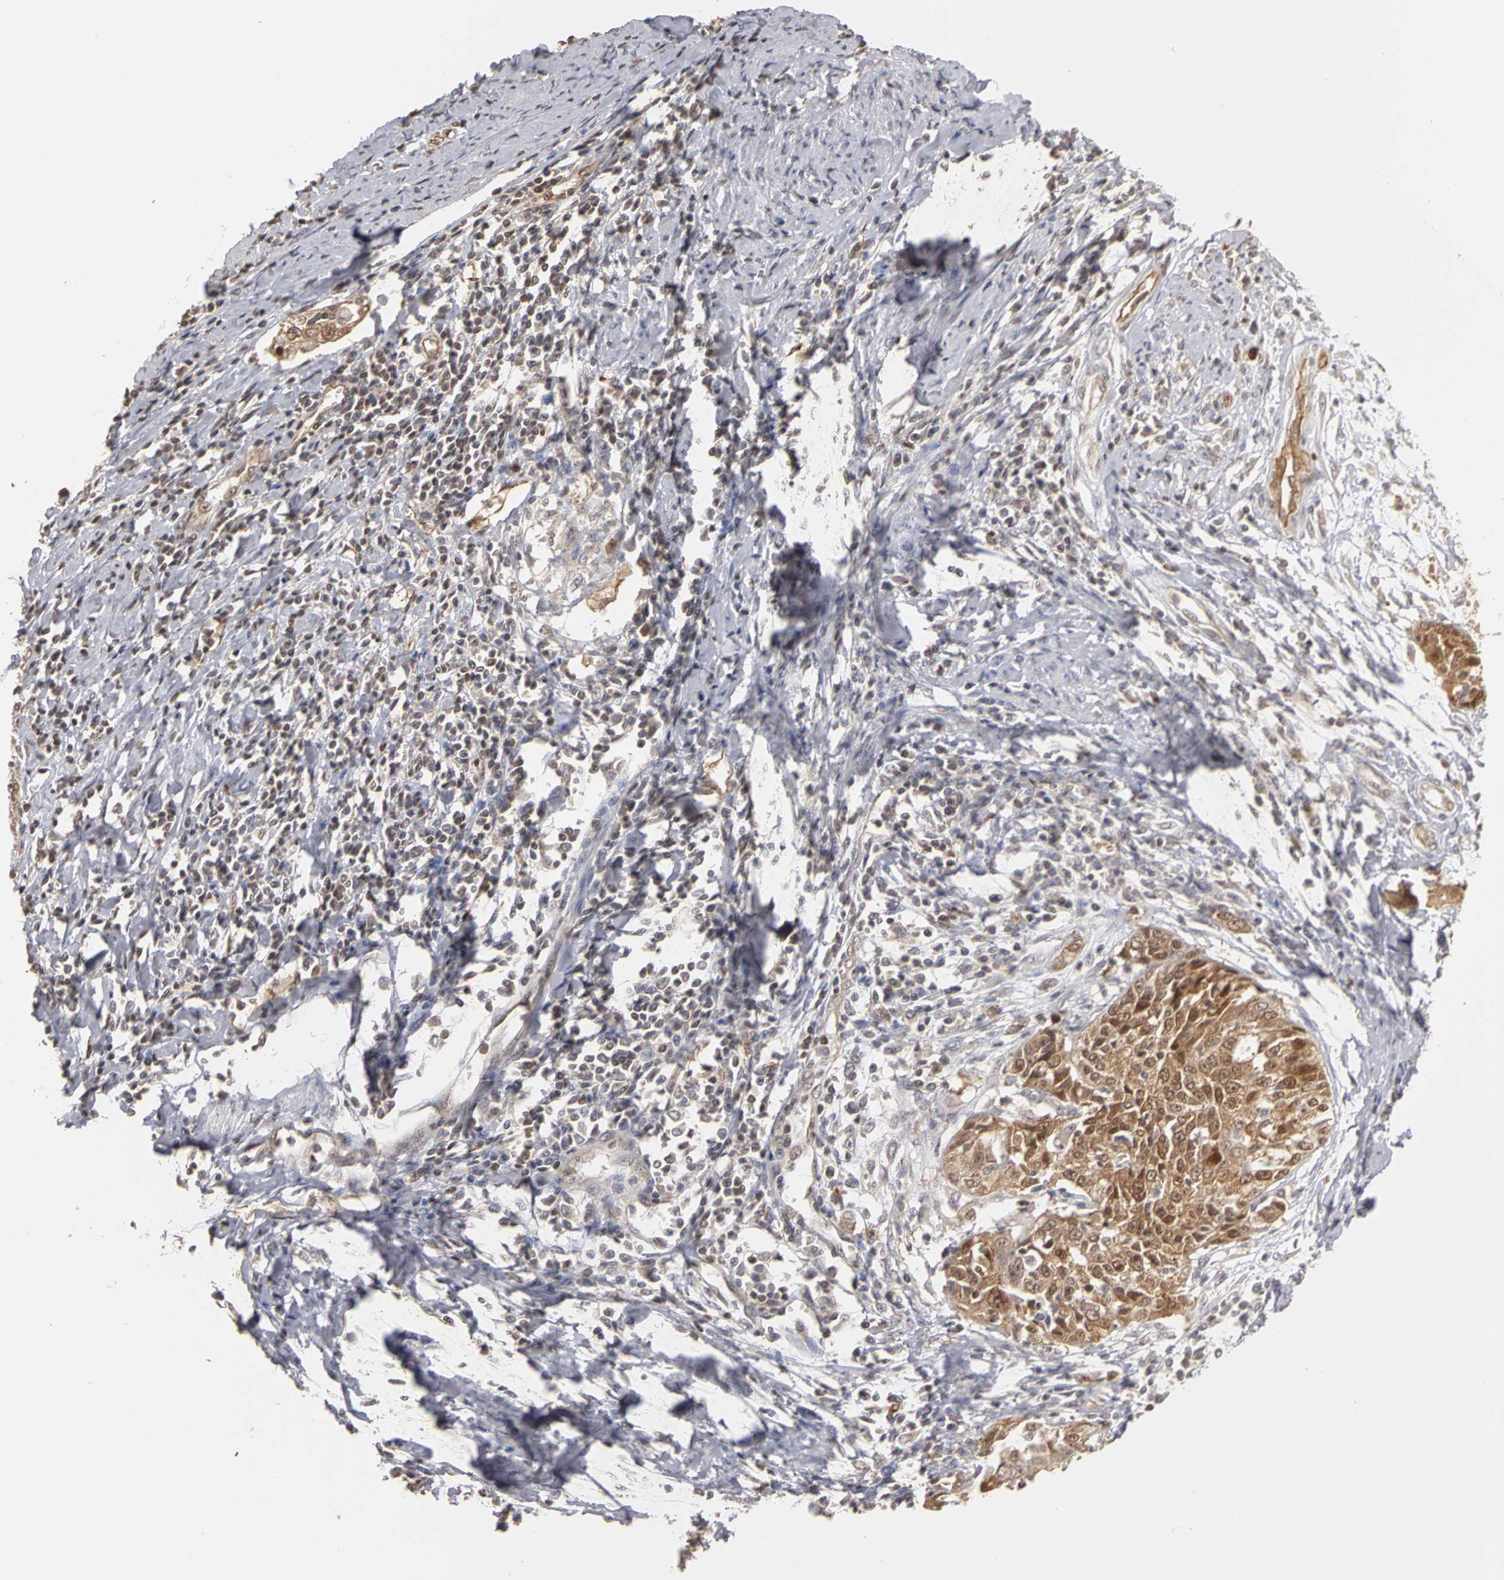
{"staining": {"intensity": "moderate", "quantity": ">75%", "location": "cytoplasmic/membranous,nuclear"}, "tissue": "cervical cancer", "cell_type": "Tumor cells", "image_type": "cancer", "snomed": [{"axis": "morphology", "description": "Squamous cell carcinoma, NOS"}, {"axis": "topography", "description": "Cervix"}], "caption": "Moderate cytoplasmic/membranous and nuclear expression for a protein is present in about >75% of tumor cells of cervical cancer using immunohistochemistry (IHC).", "gene": "PLEKHA1", "patient": {"sex": "female", "age": 64}}